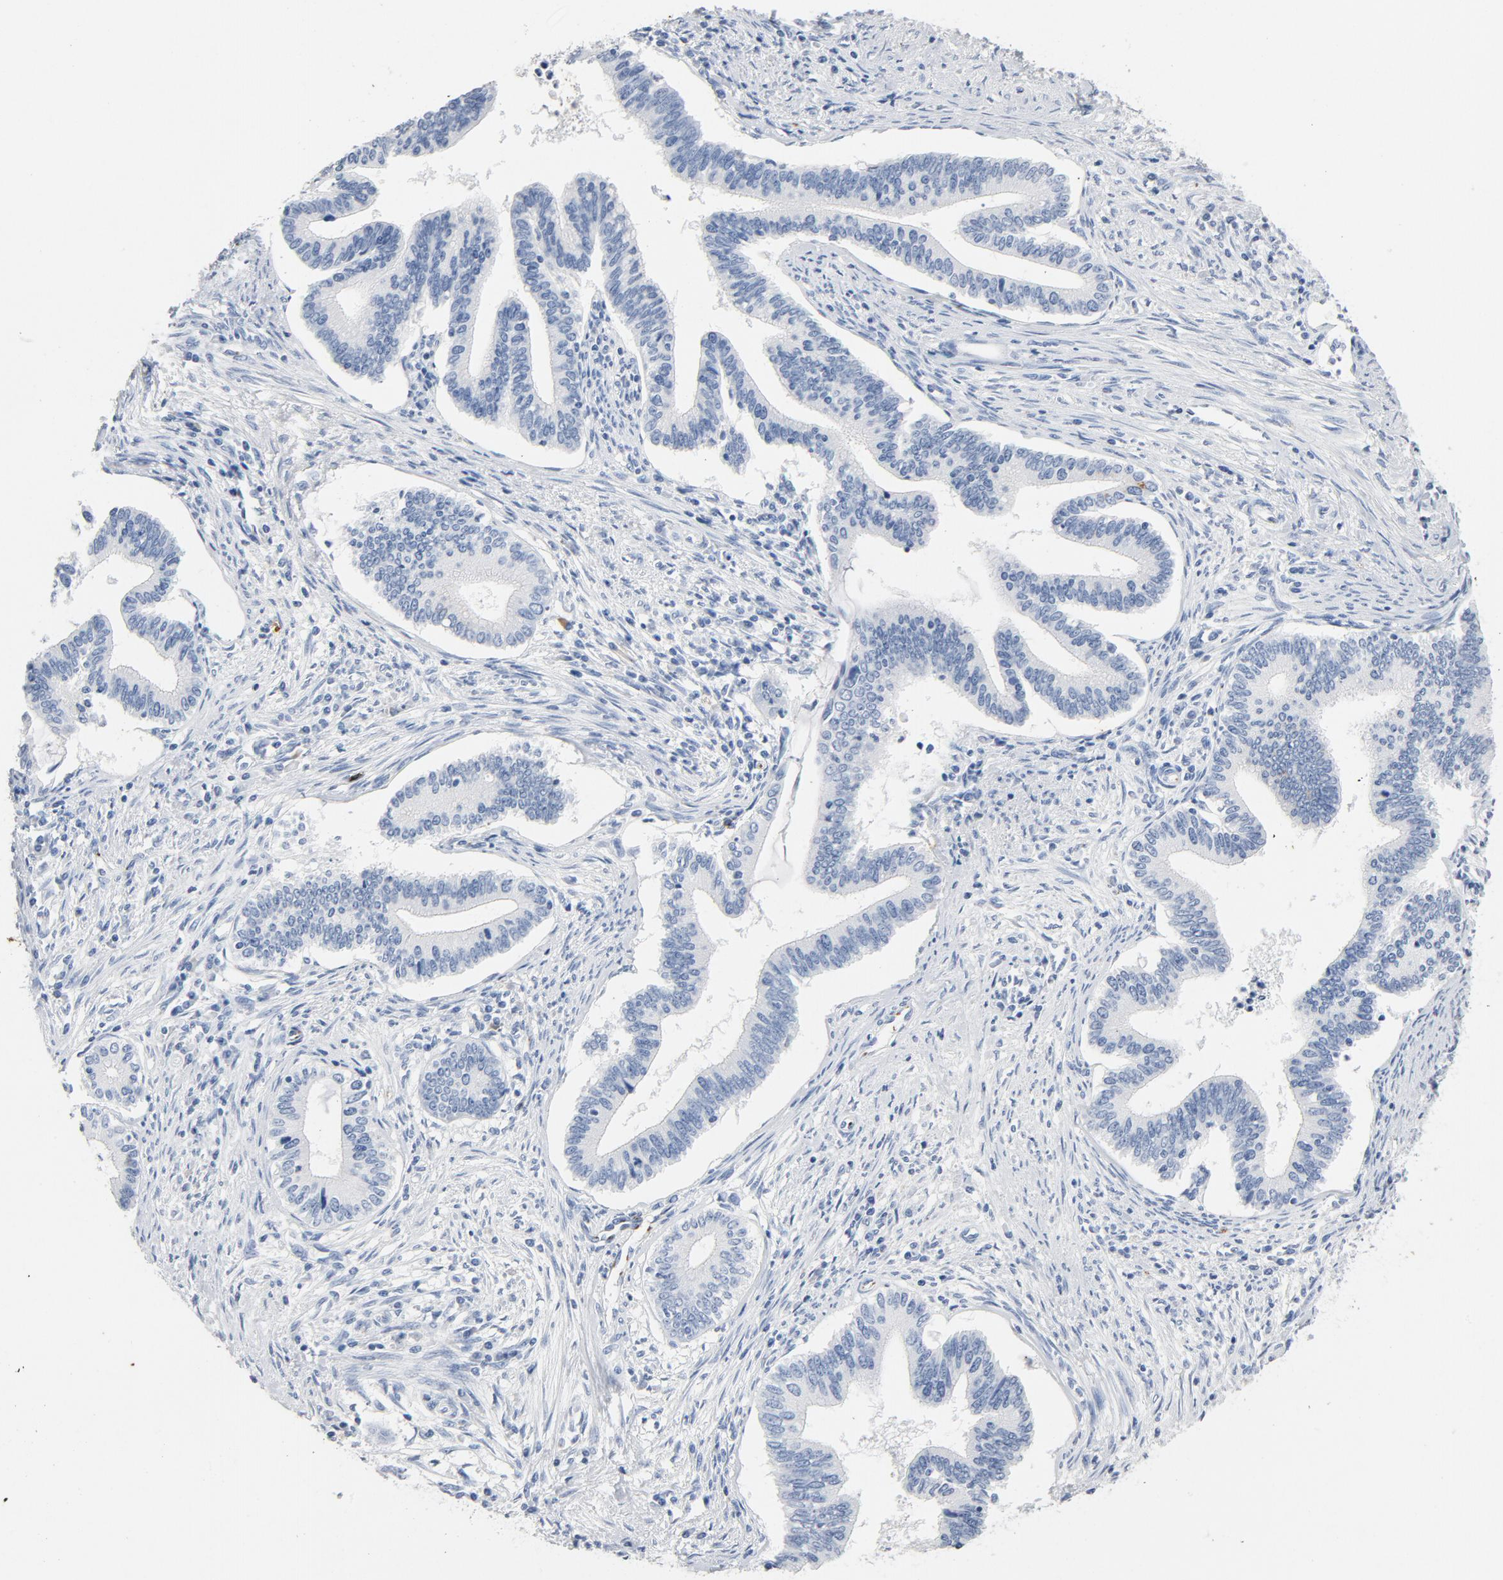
{"staining": {"intensity": "moderate", "quantity": "<25%", "location": "cytoplasmic/membranous"}, "tissue": "cervical cancer", "cell_type": "Tumor cells", "image_type": "cancer", "snomed": [{"axis": "morphology", "description": "Adenocarcinoma, NOS"}, {"axis": "topography", "description": "Cervix"}], "caption": "IHC image of neoplastic tissue: human cervical cancer (adenocarcinoma) stained using immunohistochemistry (IHC) shows low levels of moderate protein expression localized specifically in the cytoplasmic/membranous of tumor cells, appearing as a cytoplasmic/membranous brown color.", "gene": "PTPRB", "patient": {"sex": "female", "age": 36}}